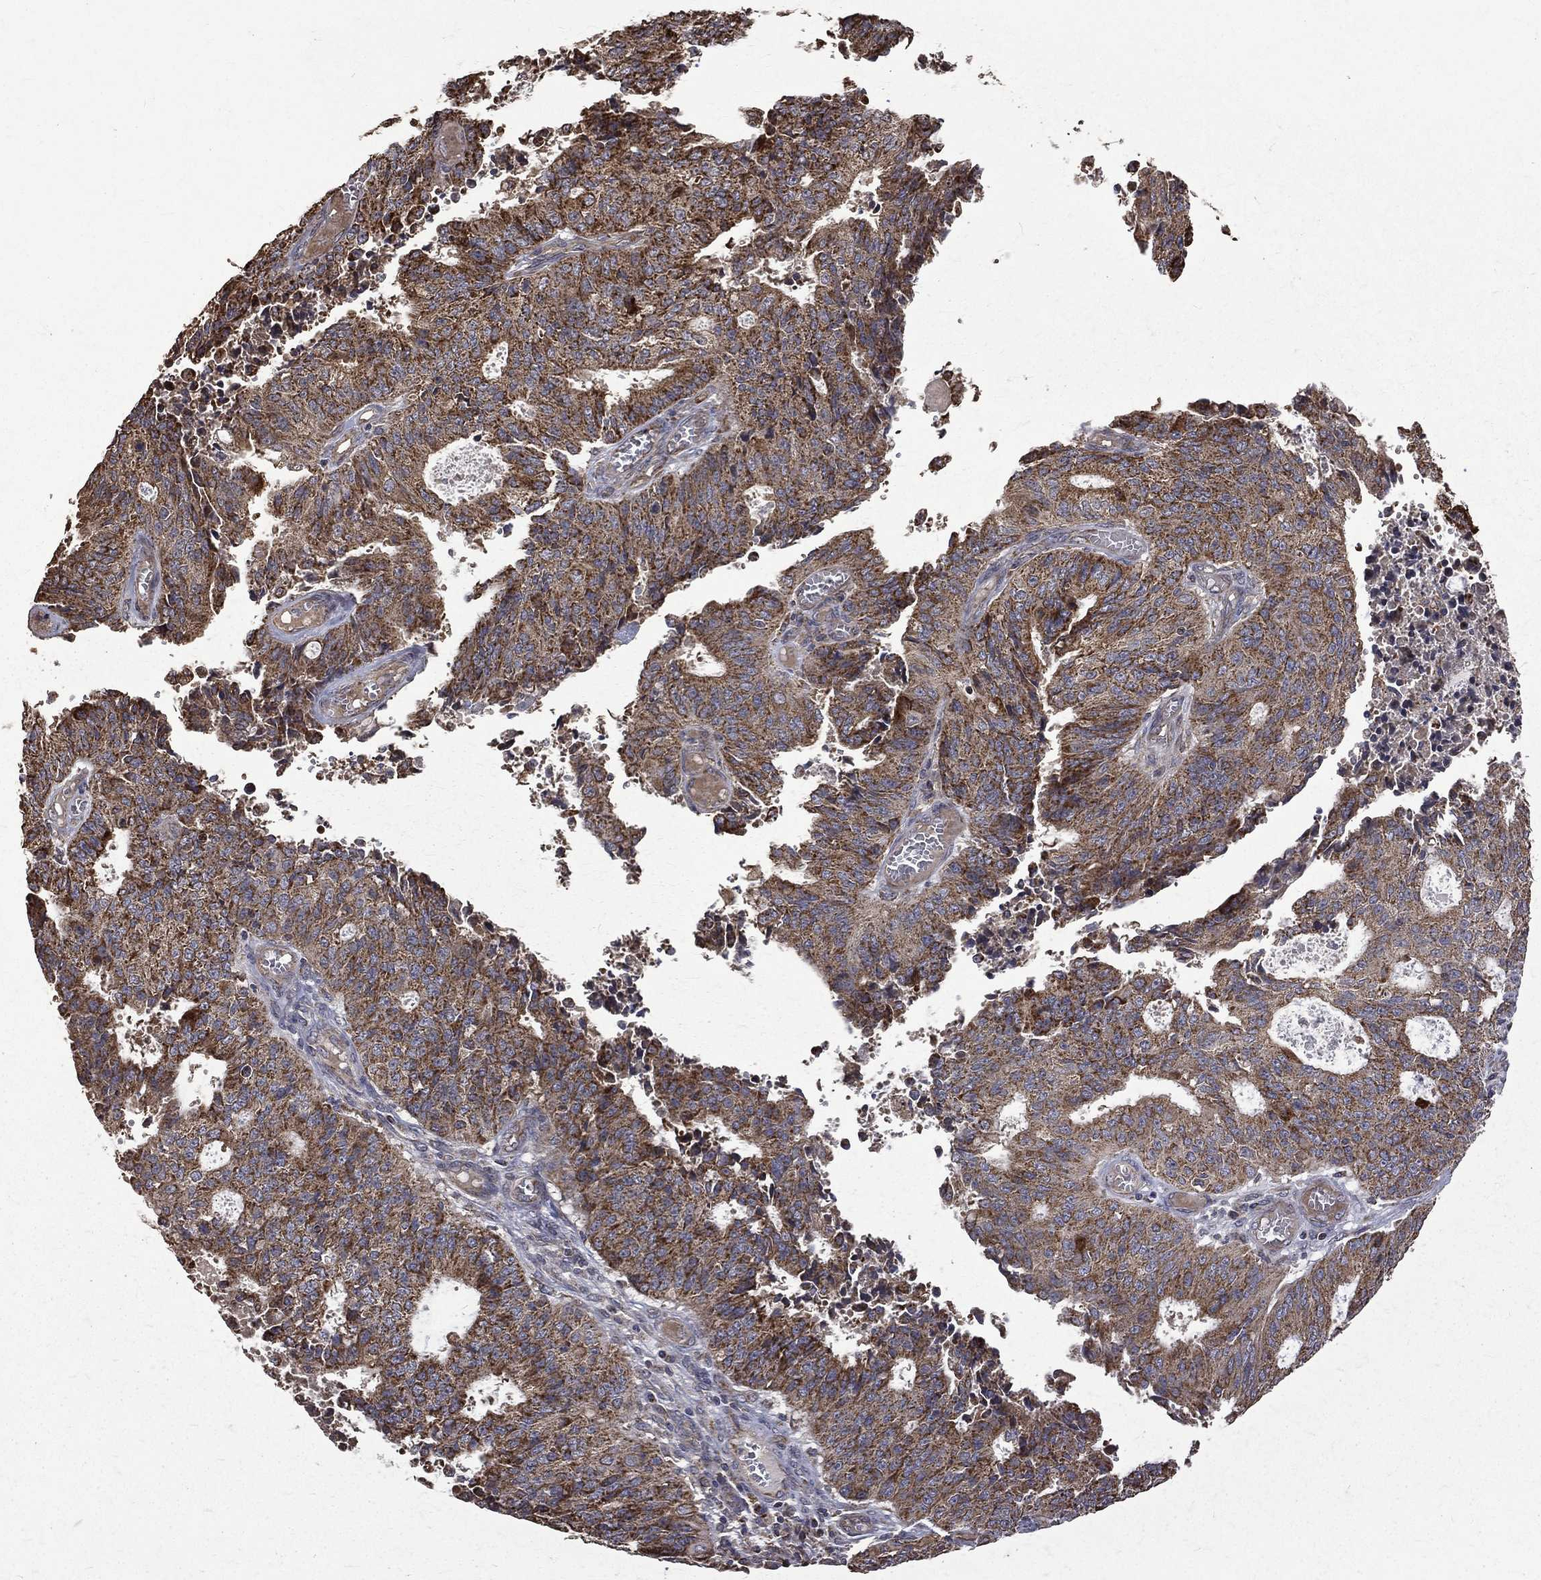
{"staining": {"intensity": "strong", "quantity": "25%-75%", "location": "cytoplasmic/membranous"}, "tissue": "endometrial cancer", "cell_type": "Tumor cells", "image_type": "cancer", "snomed": [{"axis": "morphology", "description": "Adenocarcinoma, NOS"}, {"axis": "topography", "description": "Endometrium"}], "caption": "Immunohistochemistry (IHC) micrograph of neoplastic tissue: human endometrial adenocarcinoma stained using immunohistochemistry (IHC) displays high levels of strong protein expression localized specifically in the cytoplasmic/membranous of tumor cells, appearing as a cytoplasmic/membranous brown color.", "gene": "RPGR", "patient": {"sex": "female", "age": 82}}